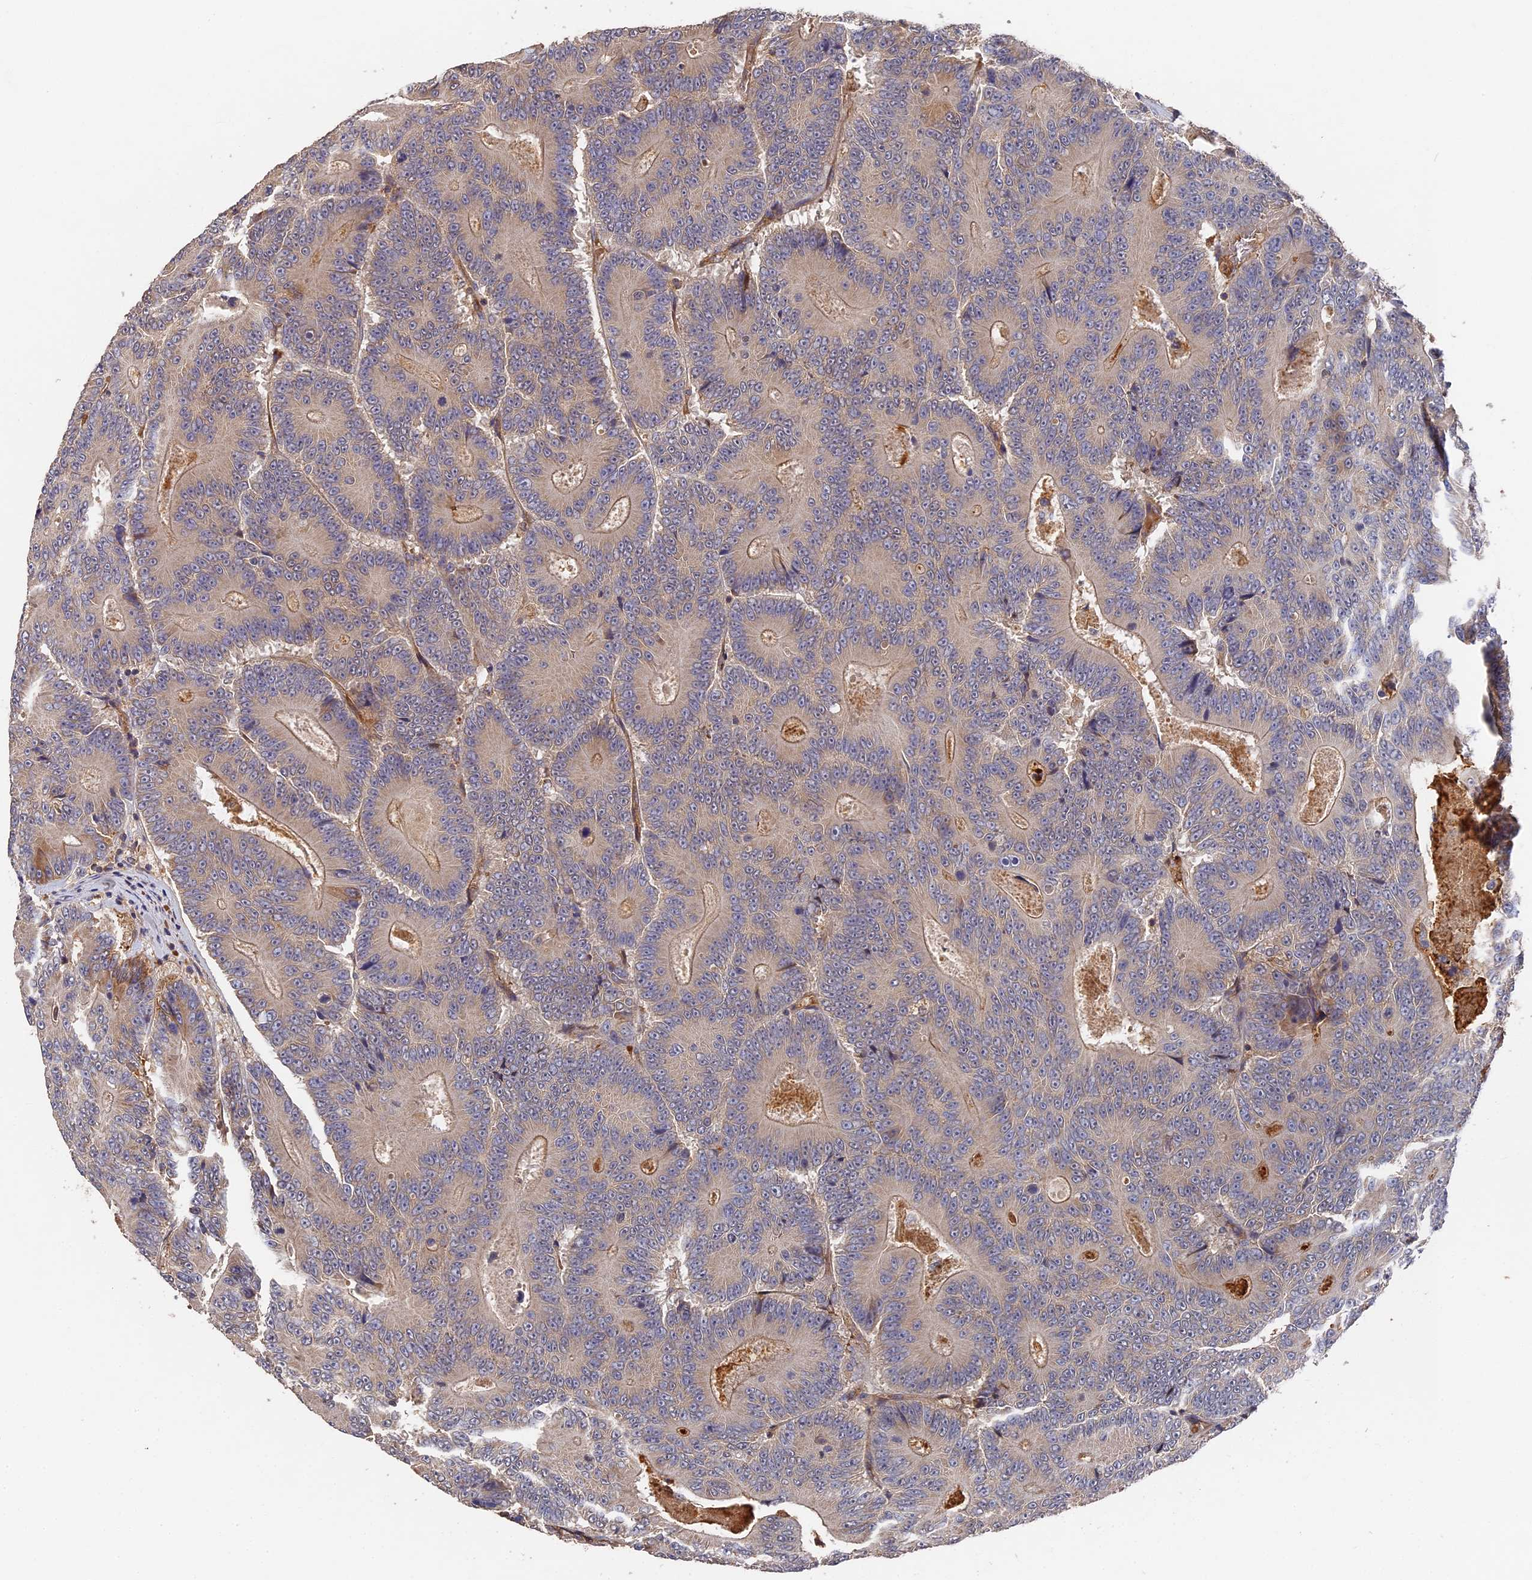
{"staining": {"intensity": "weak", "quantity": "<25%", "location": "cytoplasmic/membranous"}, "tissue": "colorectal cancer", "cell_type": "Tumor cells", "image_type": "cancer", "snomed": [{"axis": "morphology", "description": "Adenocarcinoma, NOS"}, {"axis": "topography", "description": "Colon"}], "caption": "DAB immunohistochemical staining of human colorectal cancer (adenocarcinoma) shows no significant staining in tumor cells.", "gene": "DHRS11", "patient": {"sex": "male", "age": 83}}